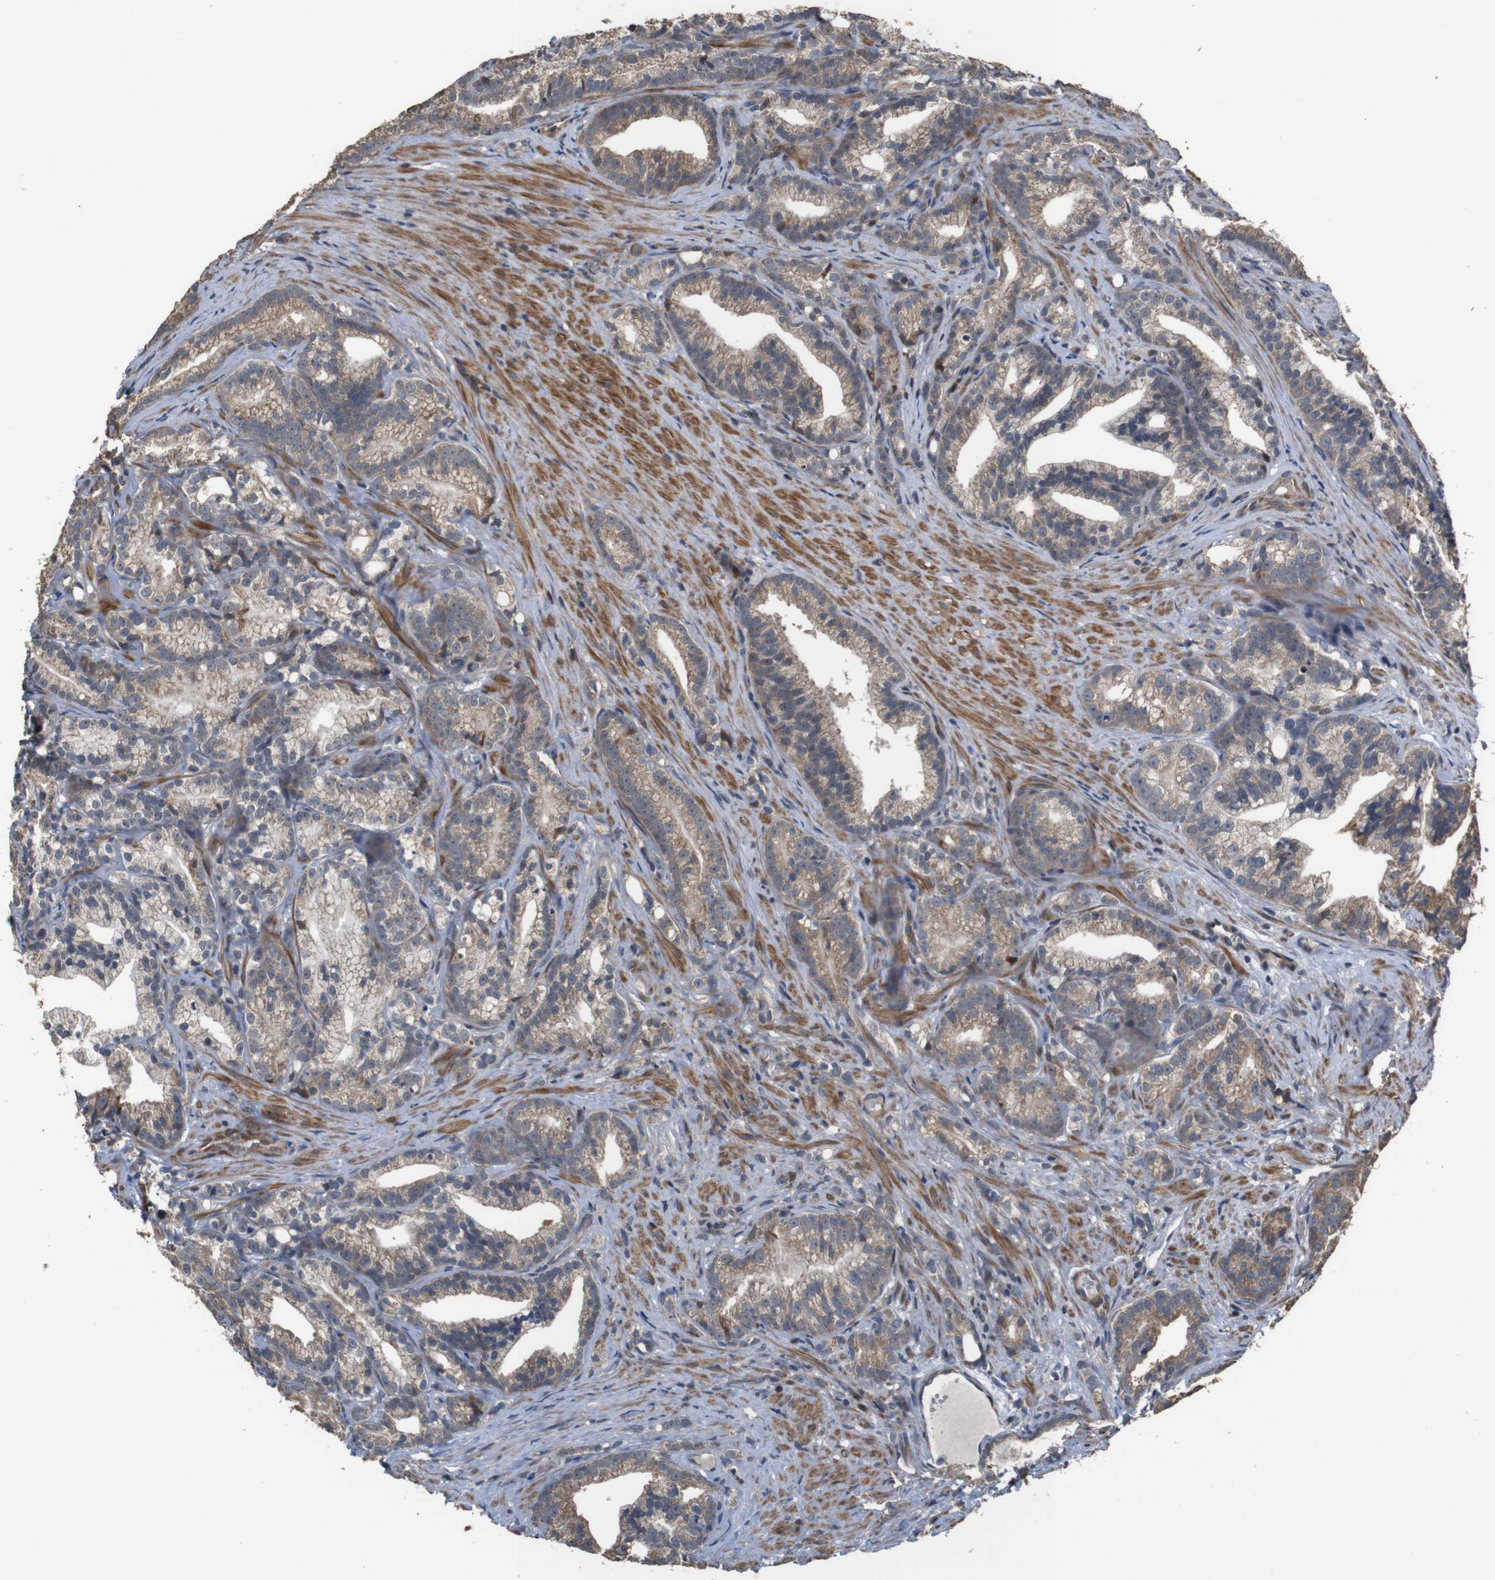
{"staining": {"intensity": "weak", "quantity": ">75%", "location": "cytoplasmic/membranous"}, "tissue": "prostate cancer", "cell_type": "Tumor cells", "image_type": "cancer", "snomed": [{"axis": "morphology", "description": "Adenocarcinoma, Low grade"}, {"axis": "topography", "description": "Prostate"}], "caption": "Weak cytoplasmic/membranous protein staining is present in approximately >75% of tumor cells in adenocarcinoma (low-grade) (prostate).", "gene": "SNN", "patient": {"sex": "male", "age": 89}}